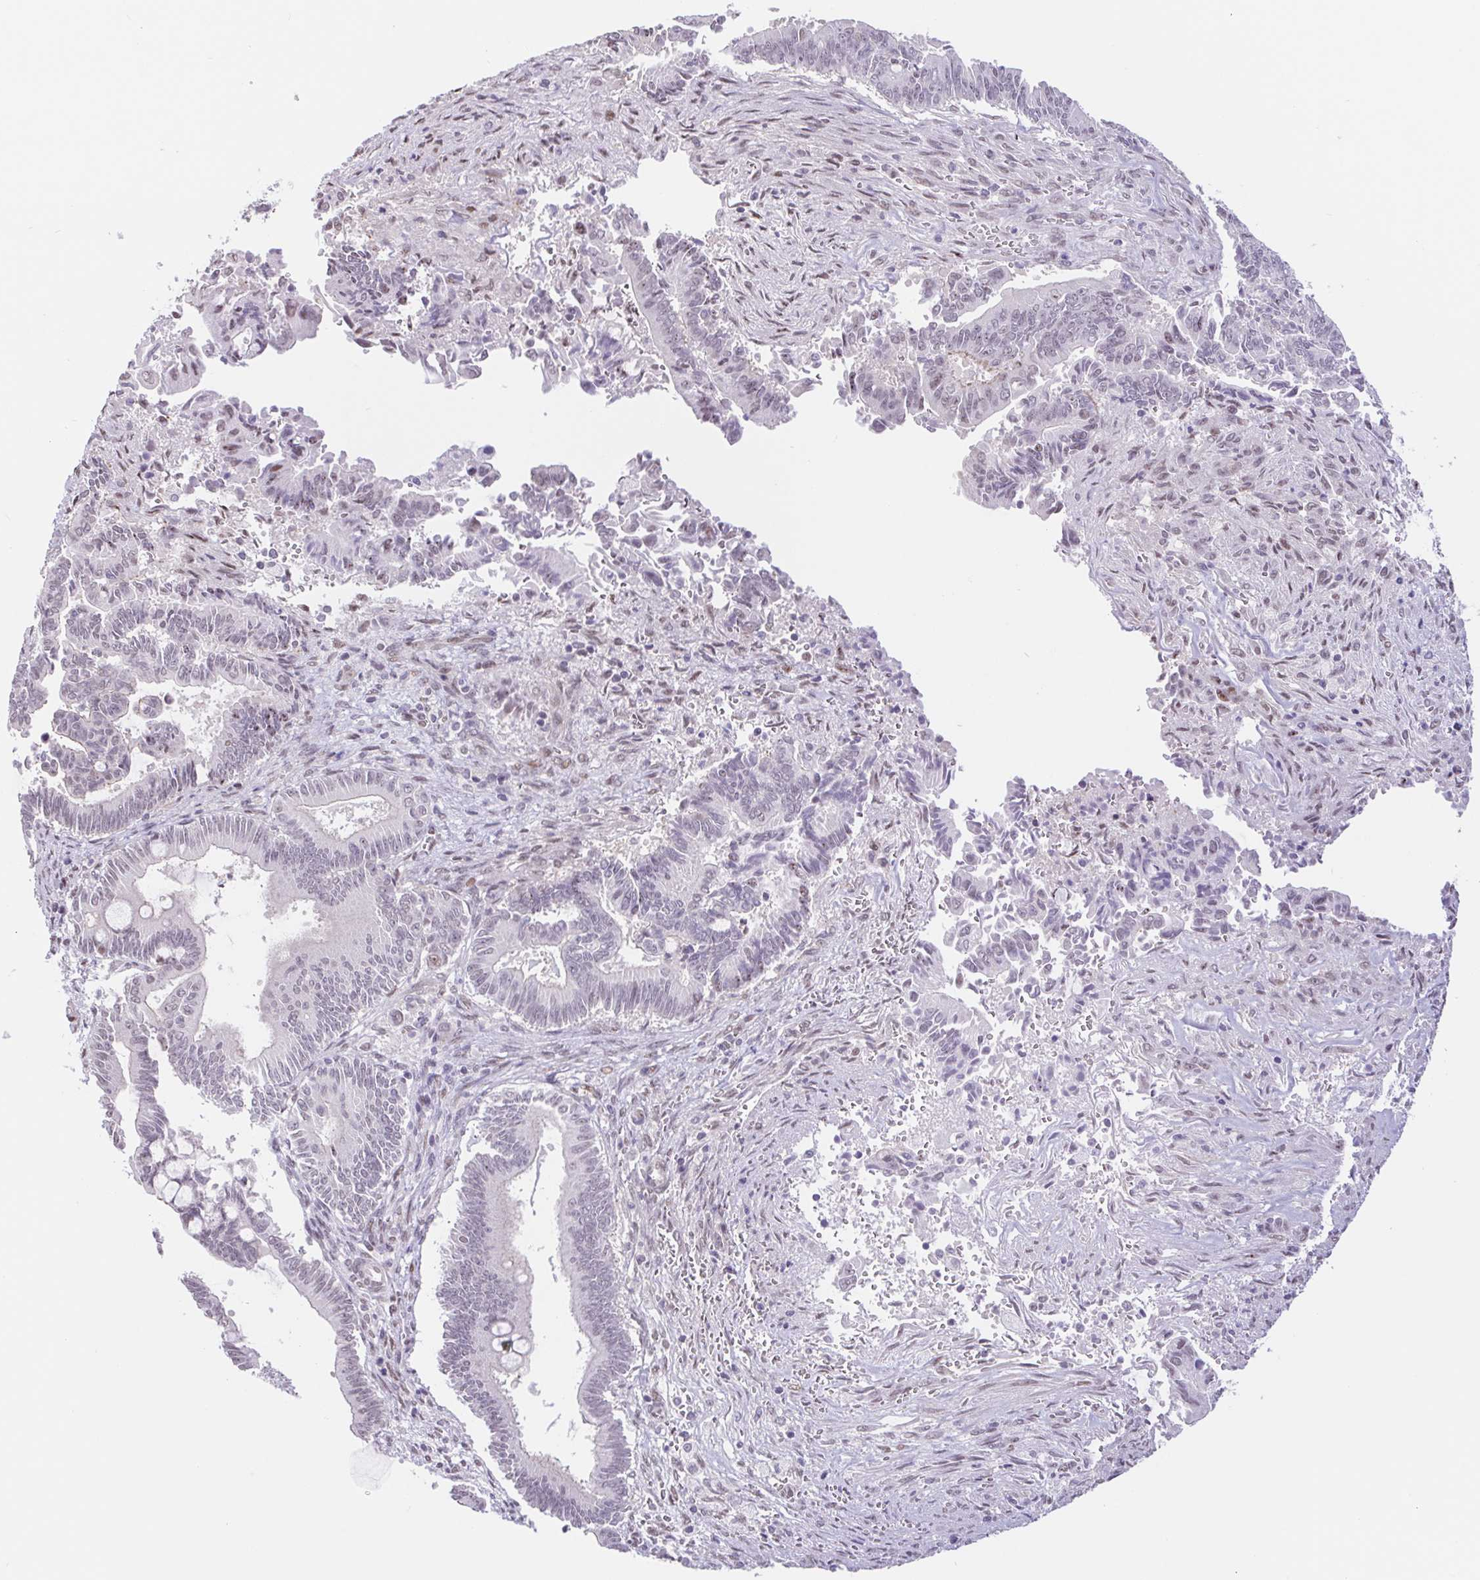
{"staining": {"intensity": "negative", "quantity": "none", "location": "none"}, "tissue": "pancreatic cancer", "cell_type": "Tumor cells", "image_type": "cancer", "snomed": [{"axis": "morphology", "description": "Adenocarcinoma, NOS"}, {"axis": "topography", "description": "Pancreas"}], "caption": "The photomicrograph displays no significant positivity in tumor cells of pancreatic cancer (adenocarcinoma).", "gene": "CAND1", "patient": {"sex": "male", "age": 68}}